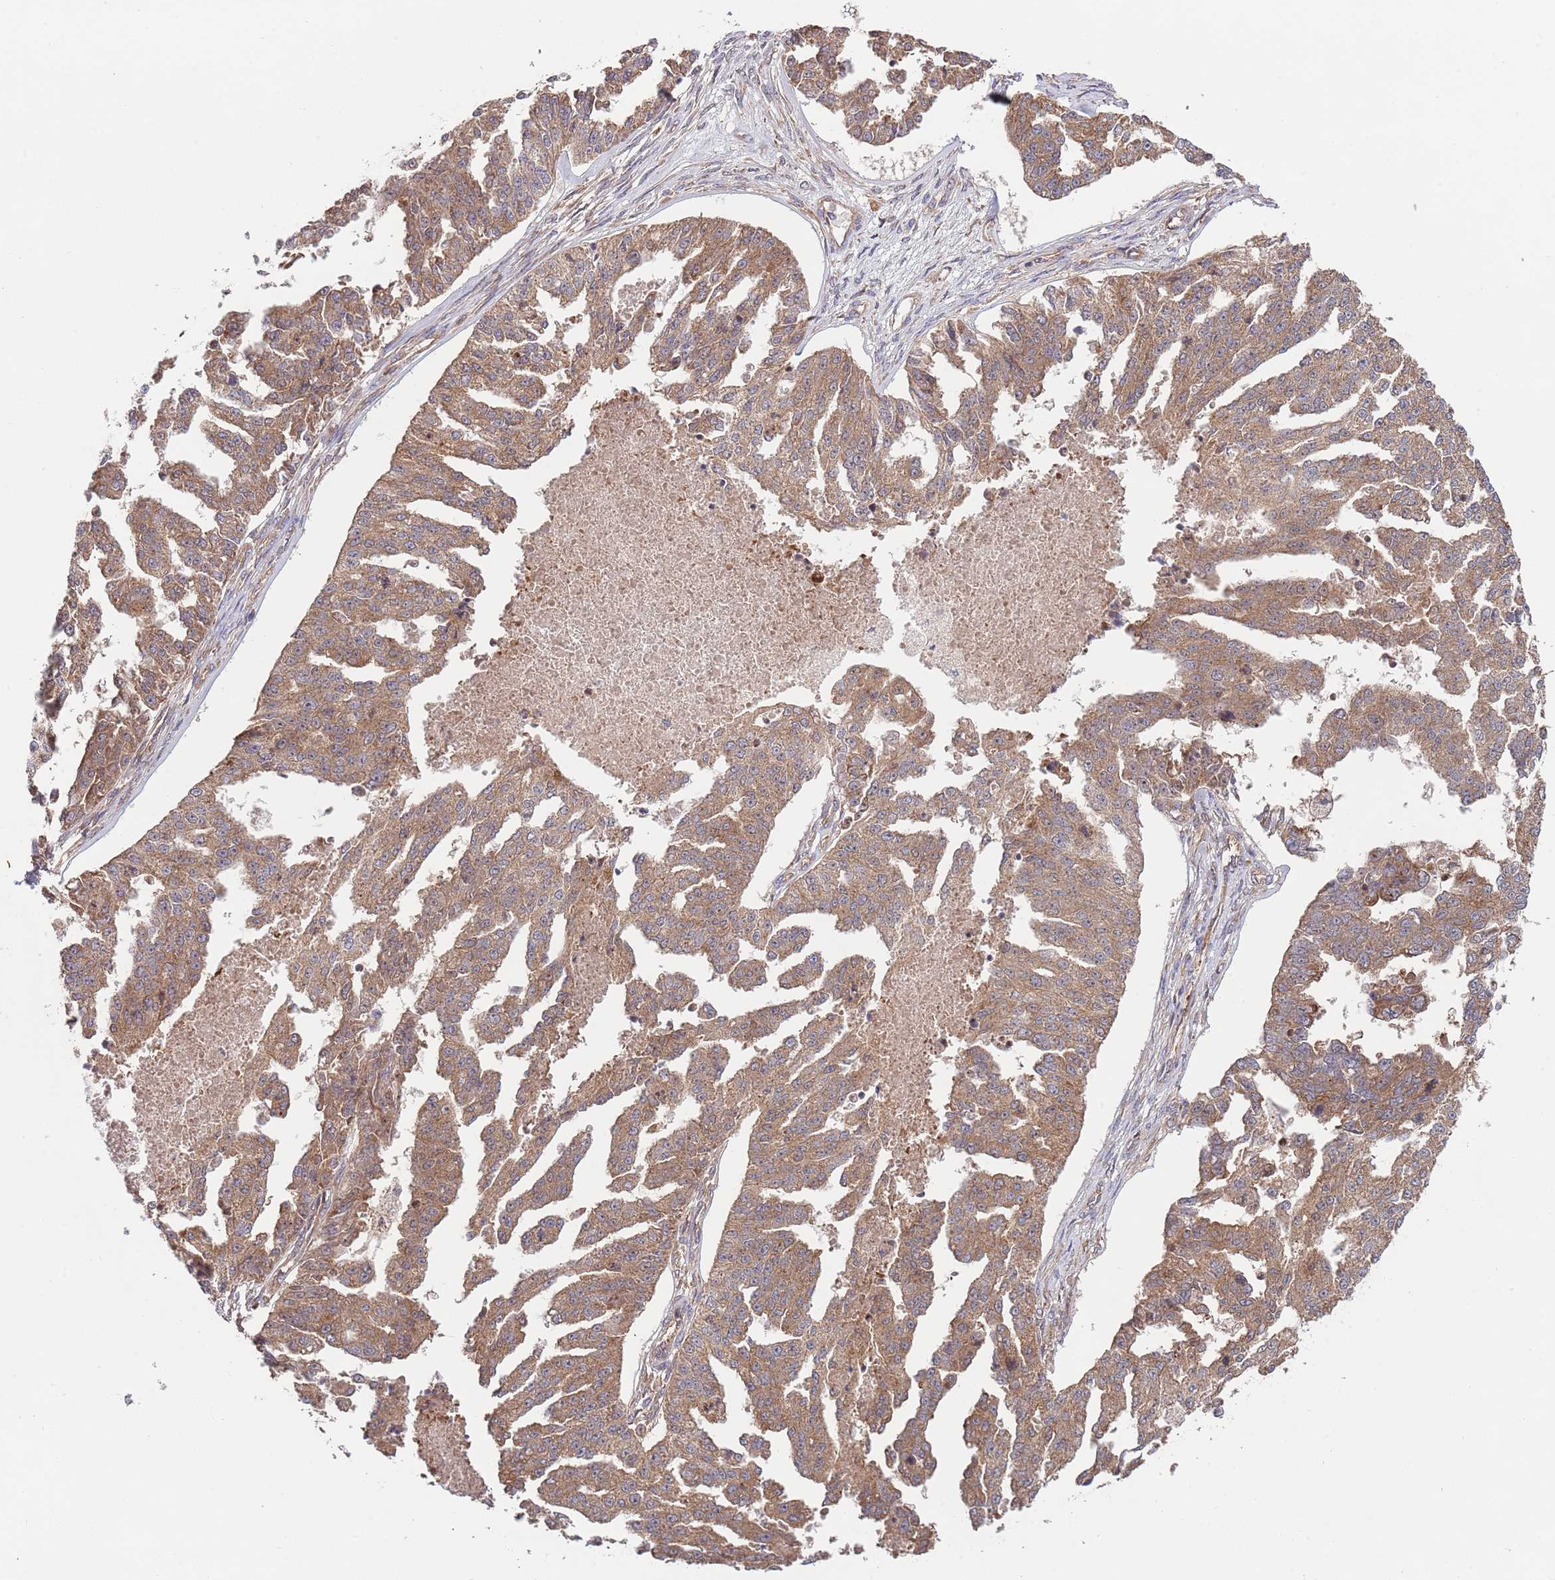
{"staining": {"intensity": "moderate", "quantity": ">75%", "location": "cytoplasmic/membranous"}, "tissue": "ovarian cancer", "cell_type": "Tumor cells", "image_type": "cancer", "snomed": [{"axis": "morphology", "description": "Cystadenocarcinoma, serous, NOS"}, {"axis": "topography", "description": "Ovary"}], "caption": "Human ovarian serous cystadenocarcinoma stained with a brown dye displays moderate cytoplasmic/membranous positive staining in approximately >75% of tumor cells.", "gene": "EIF3F", "patient": {"sex": "female", "age": 58}}